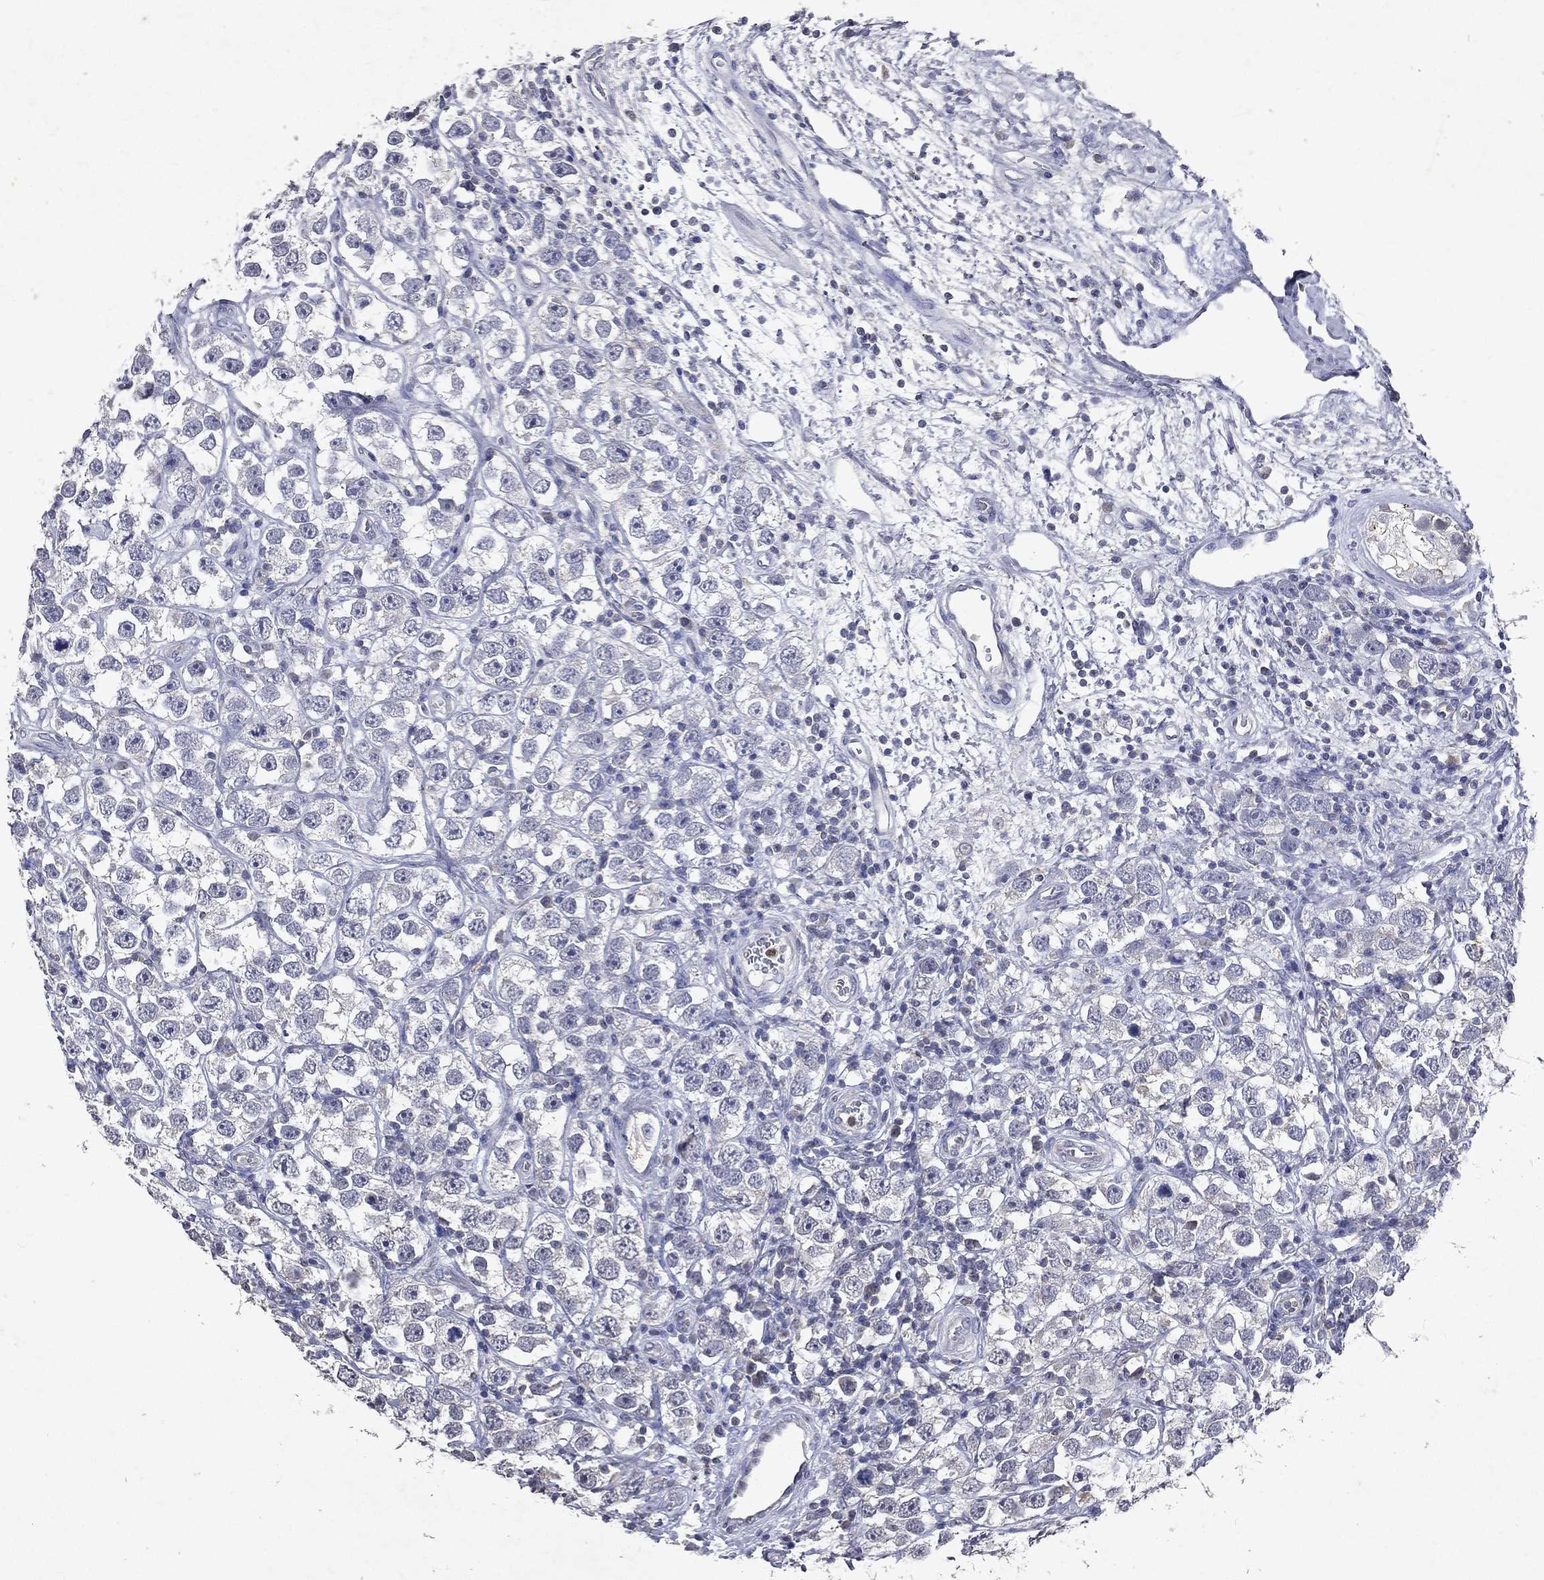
{"staining": {"intensity": "negative", "quantity": "none", "location": "none"}, "tissue": "testis cancer", "cell_type": "Tumor cells", "image_type": "cancer", "snomed": [{"axis": "morphology", "description": "Seminoma, NOS"}, {"axis": "topography", "description": "Testis"}], "caption": "Immunohistochemistry micrograph of testis cancer stained for a protein (brown), which displays no positivity in tumor cells. The staining is performed using DAB (3,3'-diaminobenzidine) brown chromogen with nuclei counter-stained in using hematoxylin.", "gene": "SLC34A2", "patient": {"sex": "male", "age": 26}}